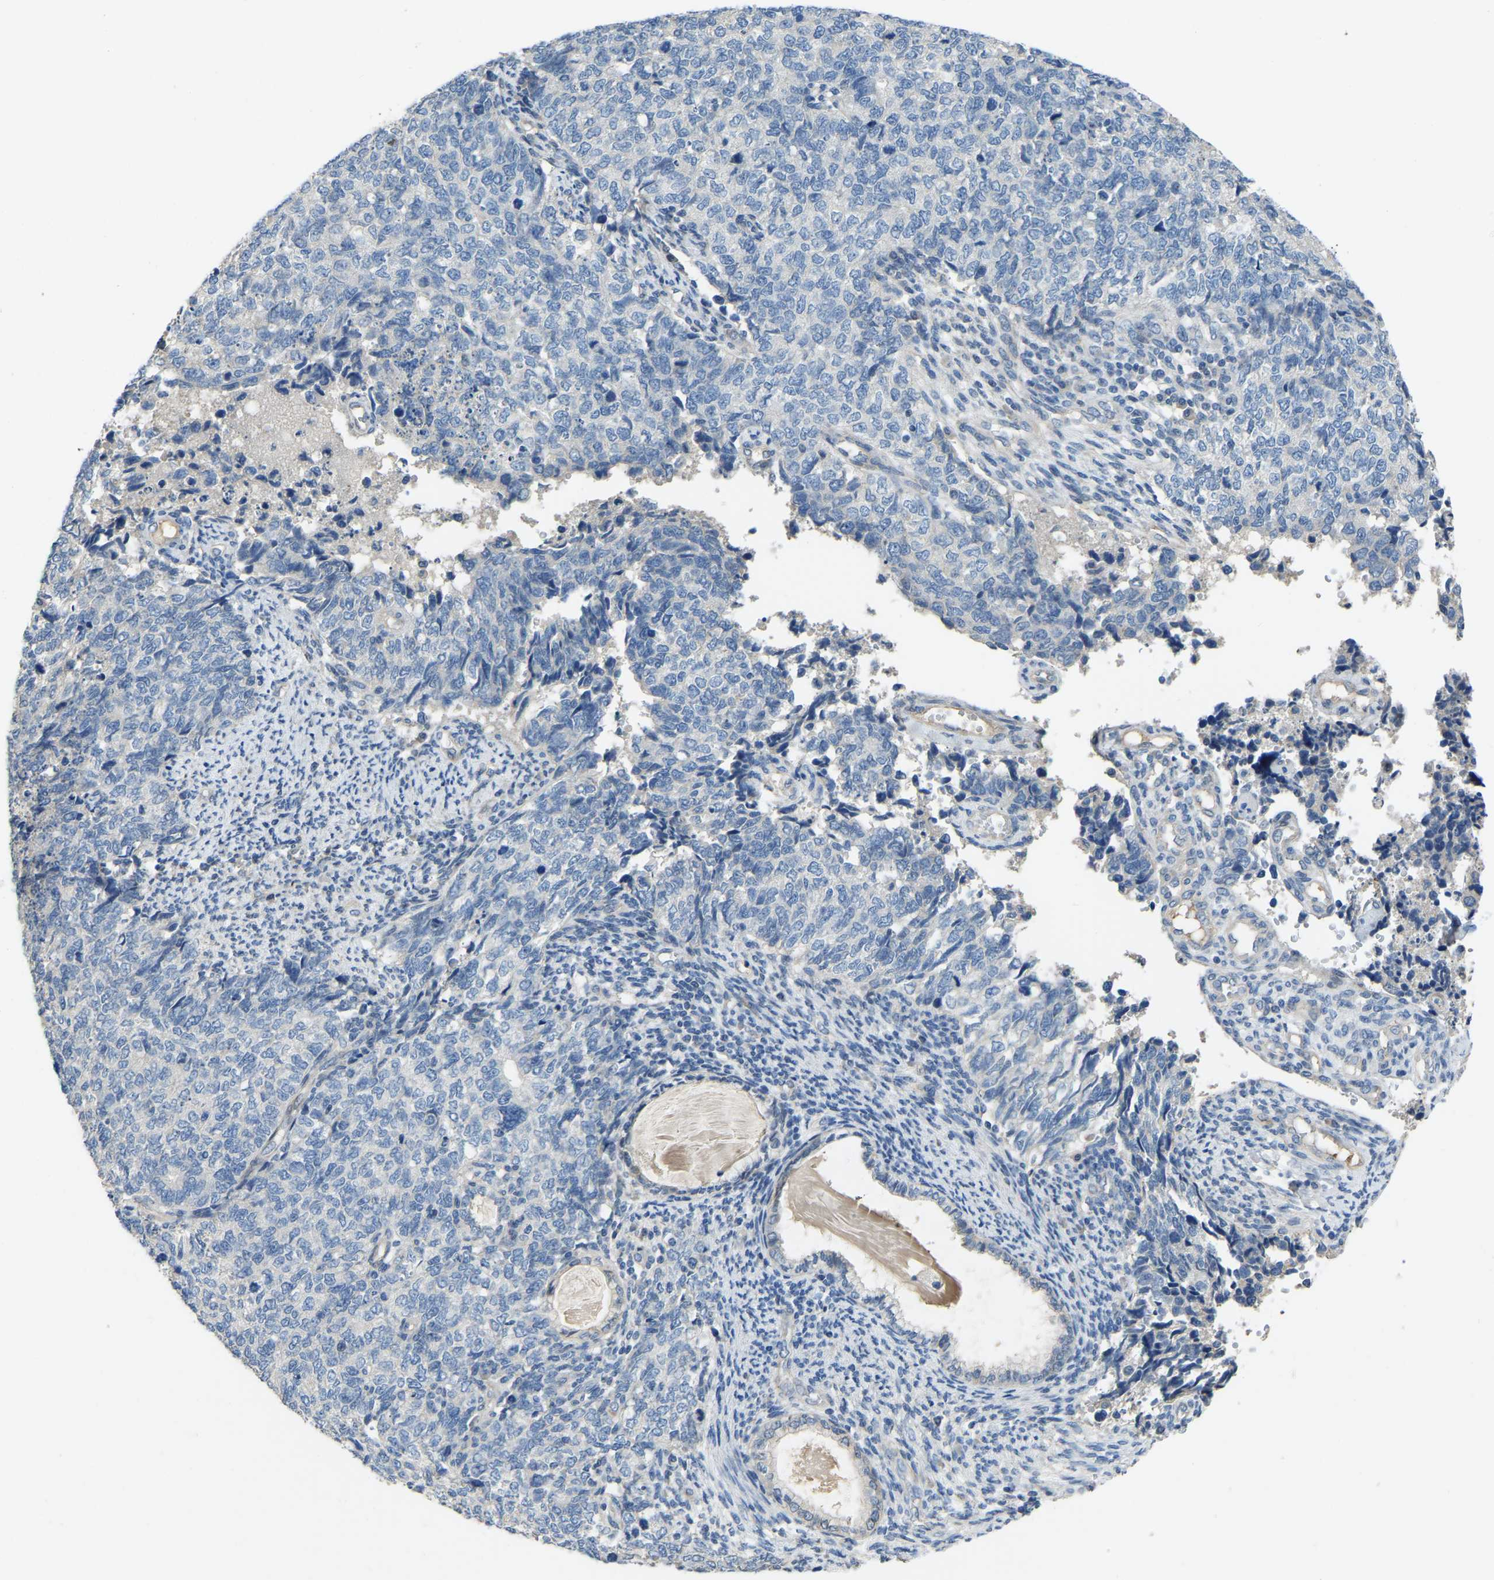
{"staining": {"intensity": "negative", "quantity": "none", "location": "none"}, "tissue": "cervical cancer", "cell_type": "Tumor cells", "image_type": "cancer", "snomed": [{"axis": "morphology", "description": "Squamous cell carcinoma, NOS"}, {"axis": "topography", "description": "Cervix"}], "caption": "The micrograph displays no staining of tumor cells in cervical cancer (squamous cell carcinoma).", "gene": "HIGD2B", "patient": {"sex": "female", "age": 63}}